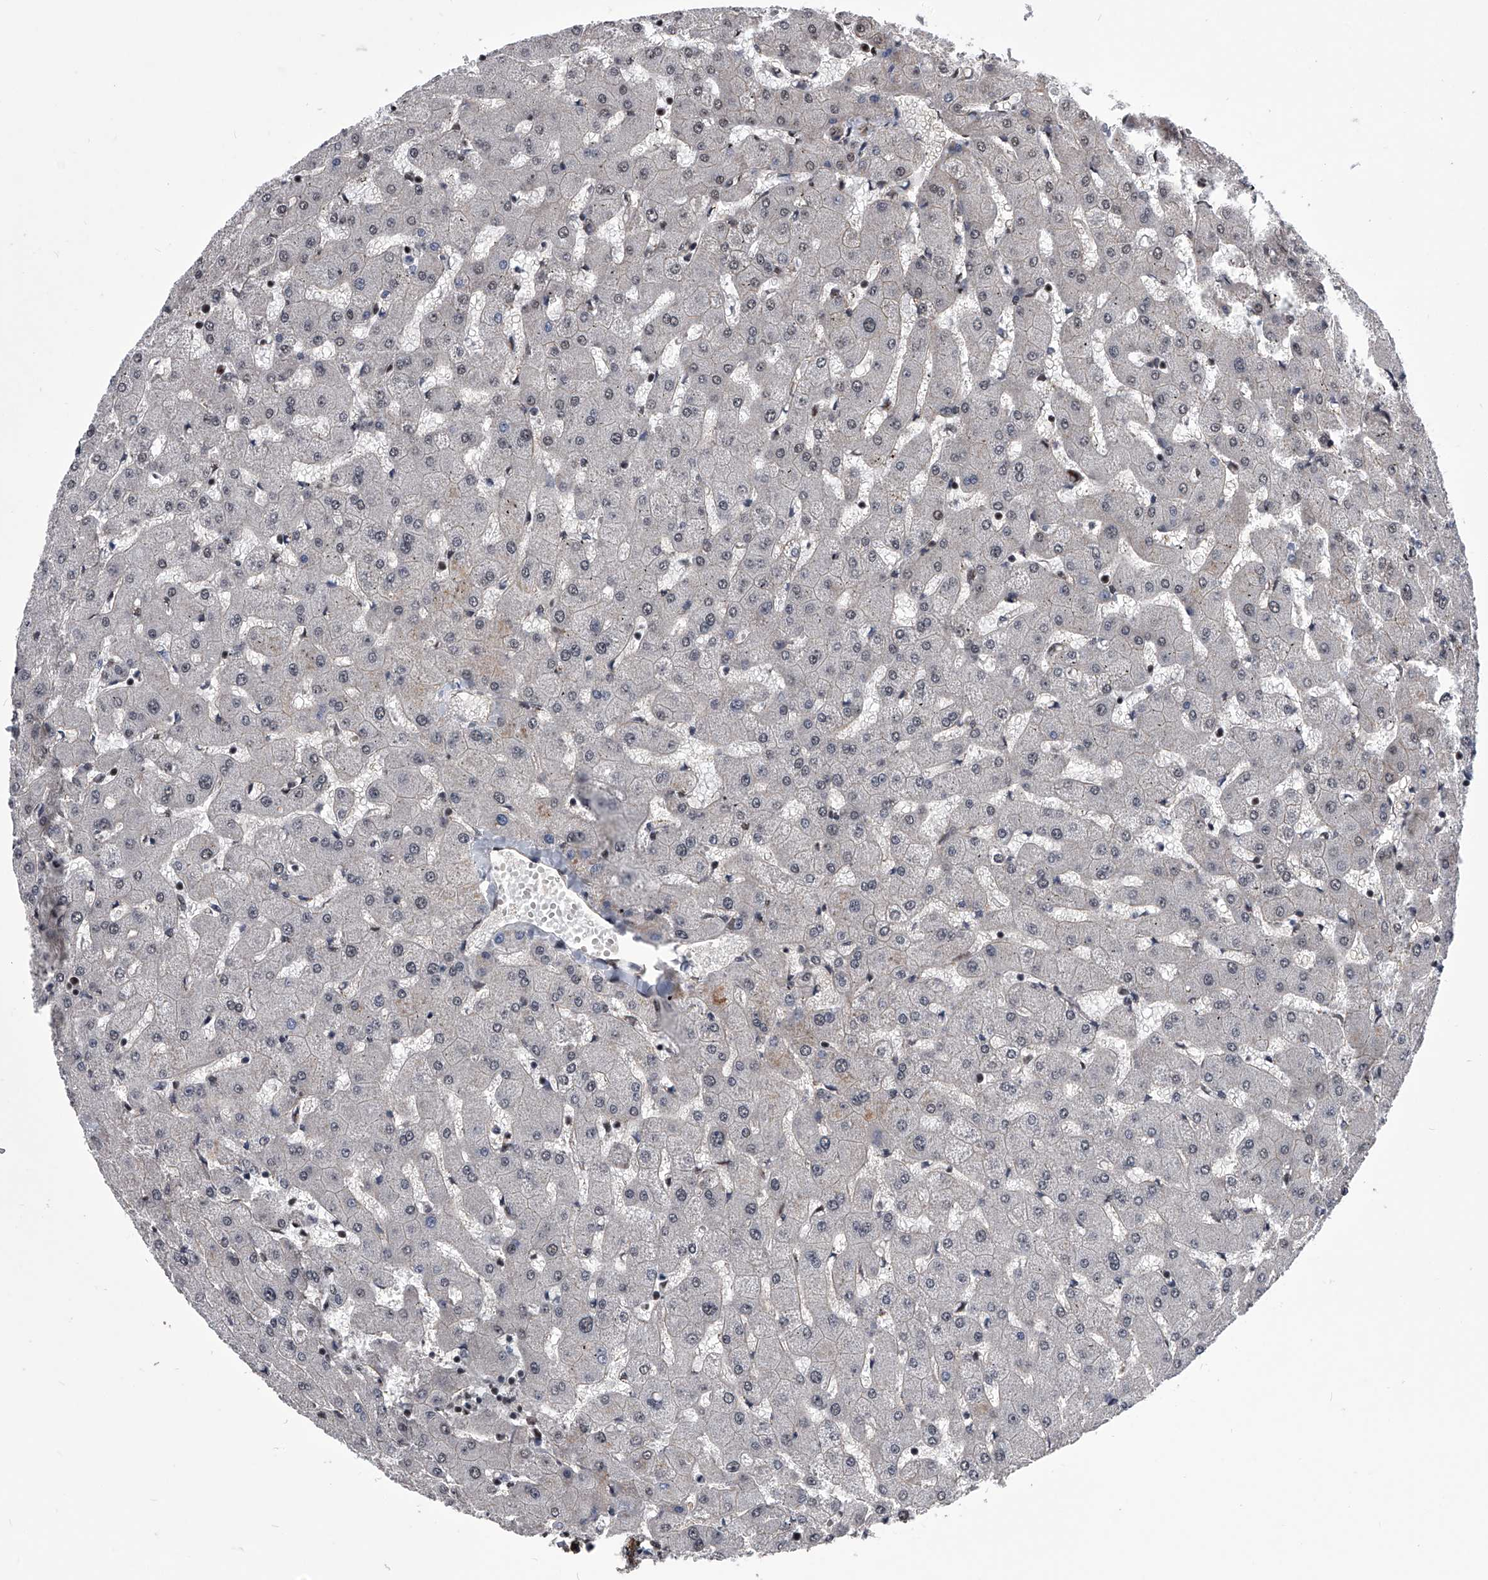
{"staining": {"intensity": "moderate", "quantity": "25%-75%", "location": "cytoplasmic/membranous"}, "tissue": "liver", "cell_type": "Cholangiocytes", "image_type": "normal", "snomed": [{"axis": "morphology", "description": "Normal tissue, NOS"}, {"axis": "topography", "description": "Liver"}], "caption": "Immunohistochemistry staining of benign liver, which exhibits medium levels of moderate cytoplasmic/membranous positivity in approximately 25%-75% of cholangiocytes indicating moderate cytoplasmic/membranous protein positivity. The staining was performed using DAB (3,3'-diaminobenzidine) (brown) for protein detection and nuclei were counterstained in hematoxylin (blue).", "gene": "ZNF76", "patient": {"sex": "female", "age": 63}}